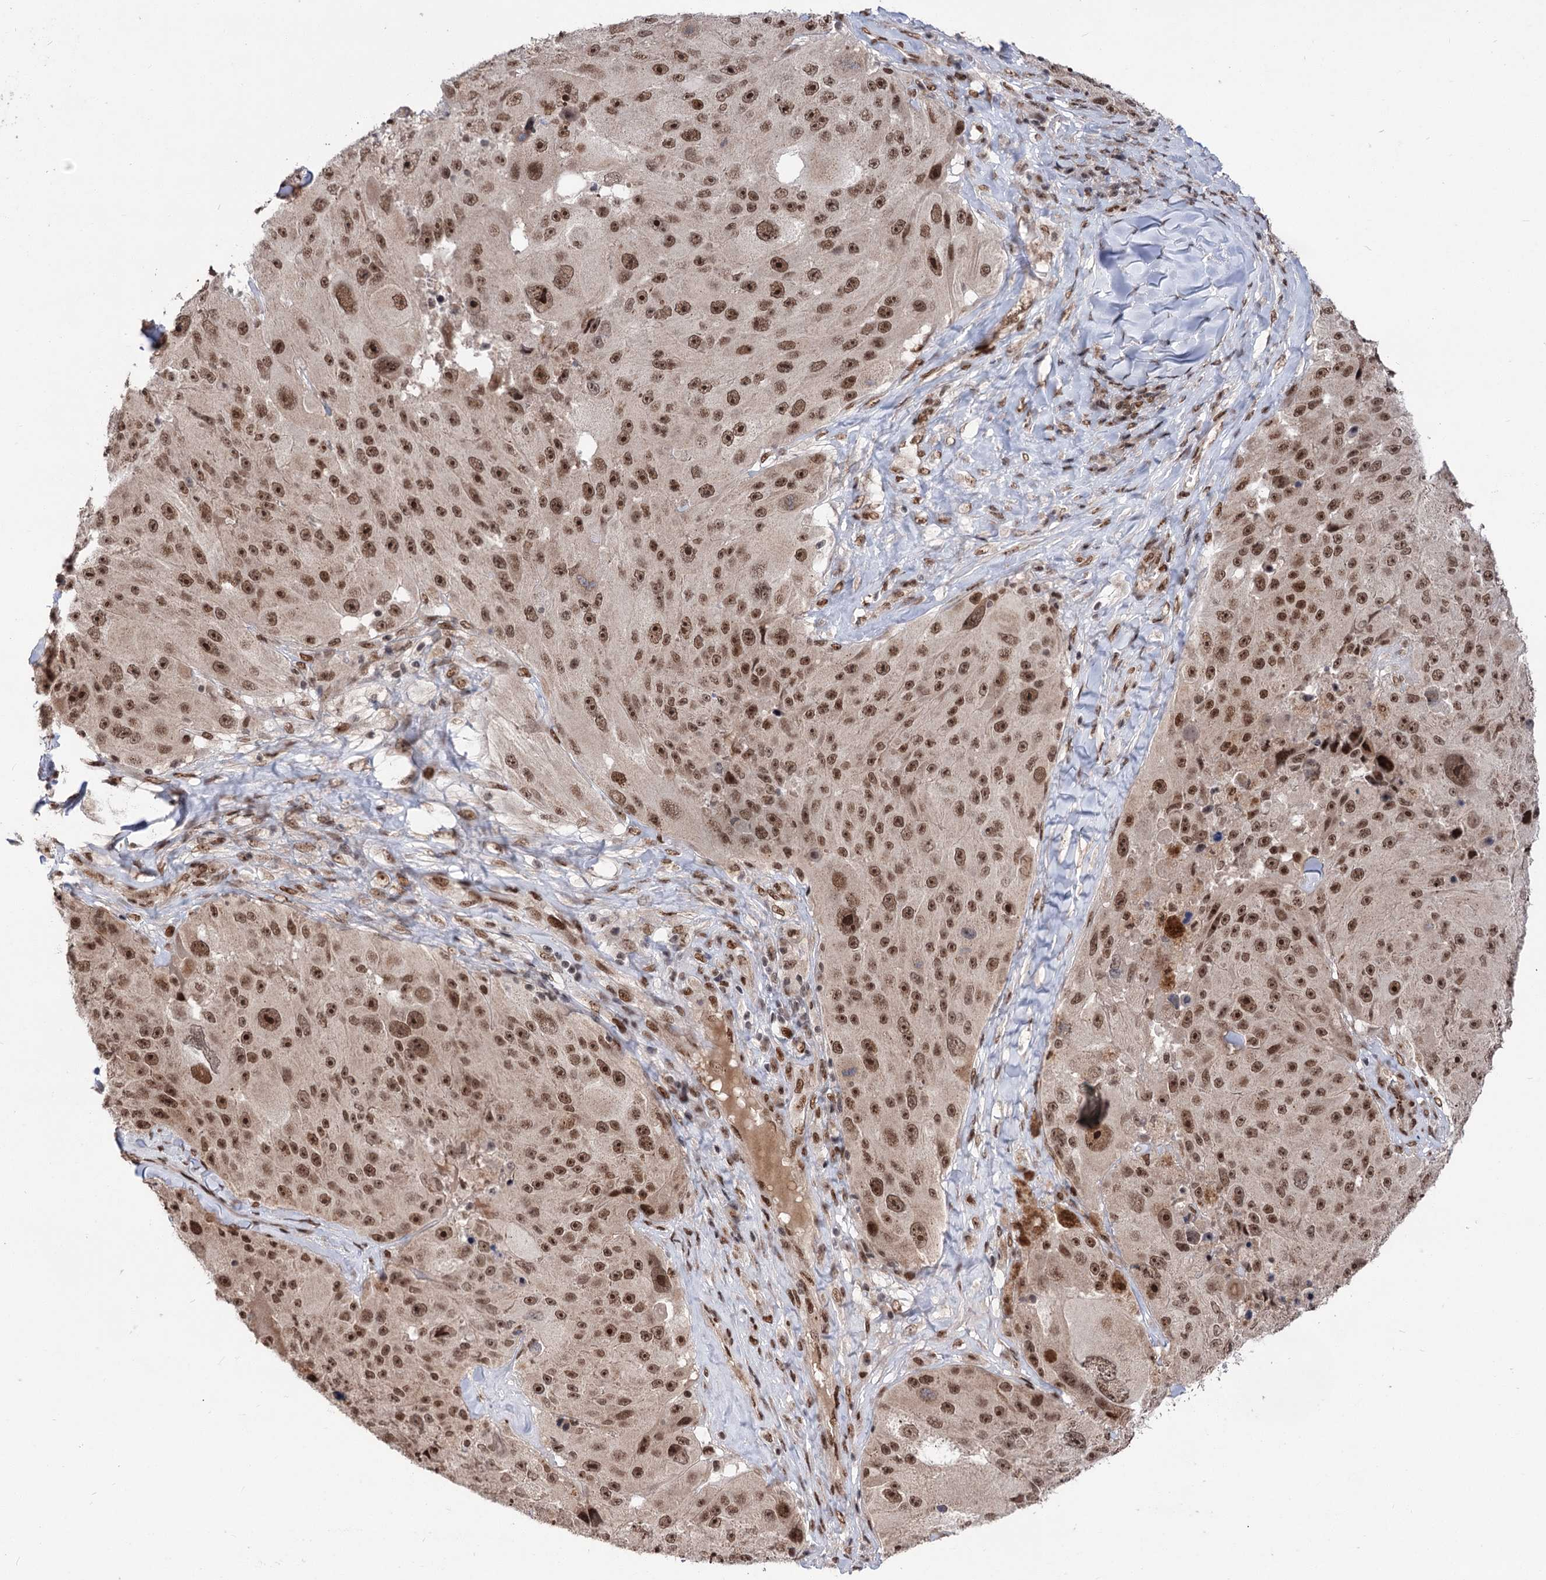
{"staining": {"intensity": "strong", "quantity": ">75%", "location": "nuclear"}, "tissue": "melanoma", "cell_type": "Tumor cells", "image_type": "cancer", "snomed": [{"axis": "morphology", "description": "Malignant melanoma, Metastatic site"}, {"axis": "topography", "description": "Lymph node"}], "caption": "Protein staining by immunohistochemistry (IHC) displays strong nuclear positivity in approximately >75% of tumor cells in malignant melanoma (metastatic site). The staining was performed using DAB (3,3'-diaminobenzidine), with brown indicating positive protein expression. Nuclei are stained blue with hematoxylin.", "gene": "MAML1", "patient": {"sex": "male", "age": 62}}